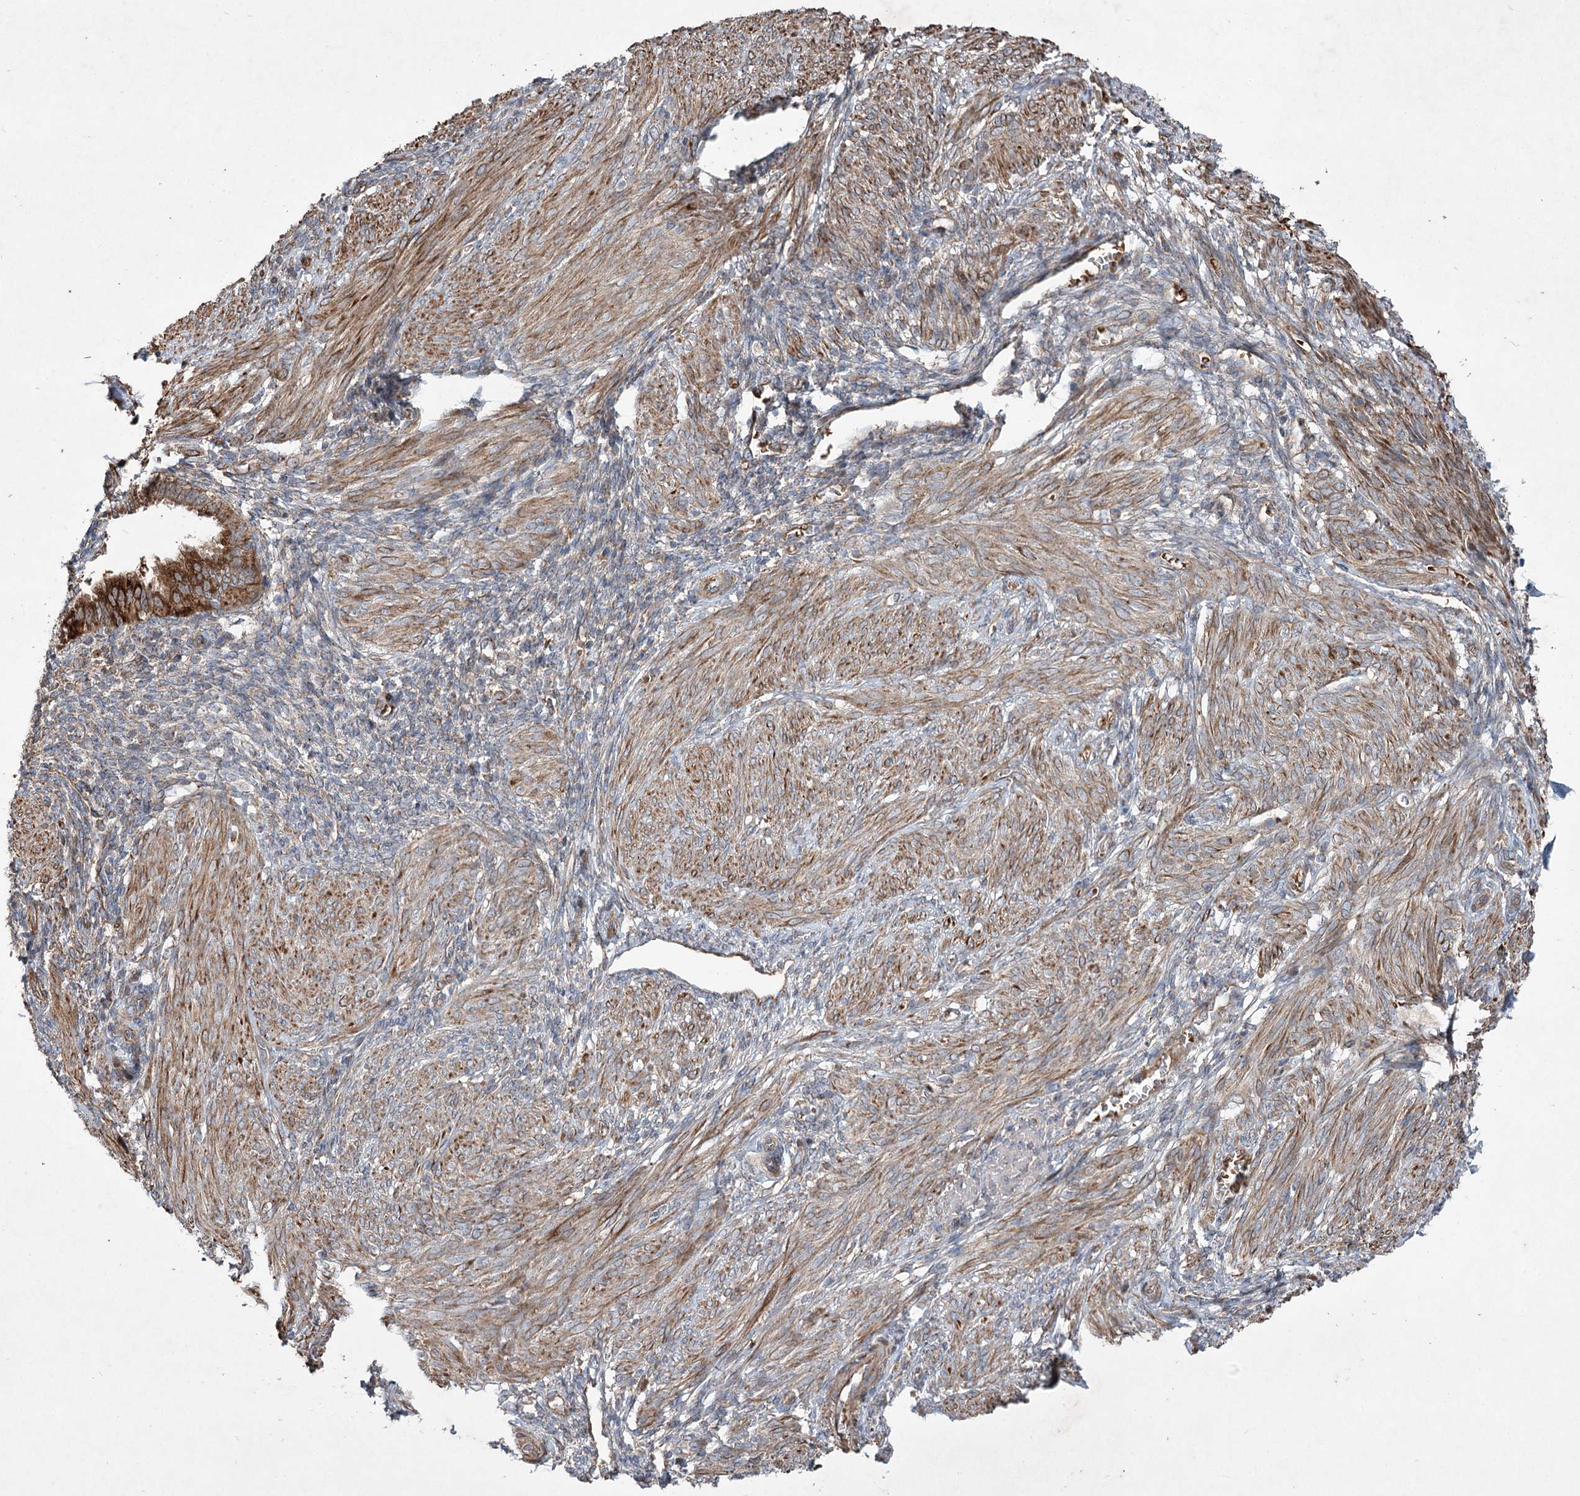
{"staining": {"intensity": "moderate", "quantity": ">75%", "location": "cytoplasmic/membranous"}, "tissue": "smooth muscle", "cell_type": "Smooth muscle cells", "image_type": "normal", "snomed": [{"axis": "morphology", "description": "Normal tissue, NOS"}, {"axis": "topography", "description": "Smooth muscle"}], "caption": "DAB (3,3'-diaminobenzidine) immunohistochemical staining of normal human smooth muscle demonstrates moderate cytoplasmic/membranous protein positivity in about >75% of smooth muscle cells.", "gene": "SERINC5", "patient": {"sex": "female", "age": 39}}